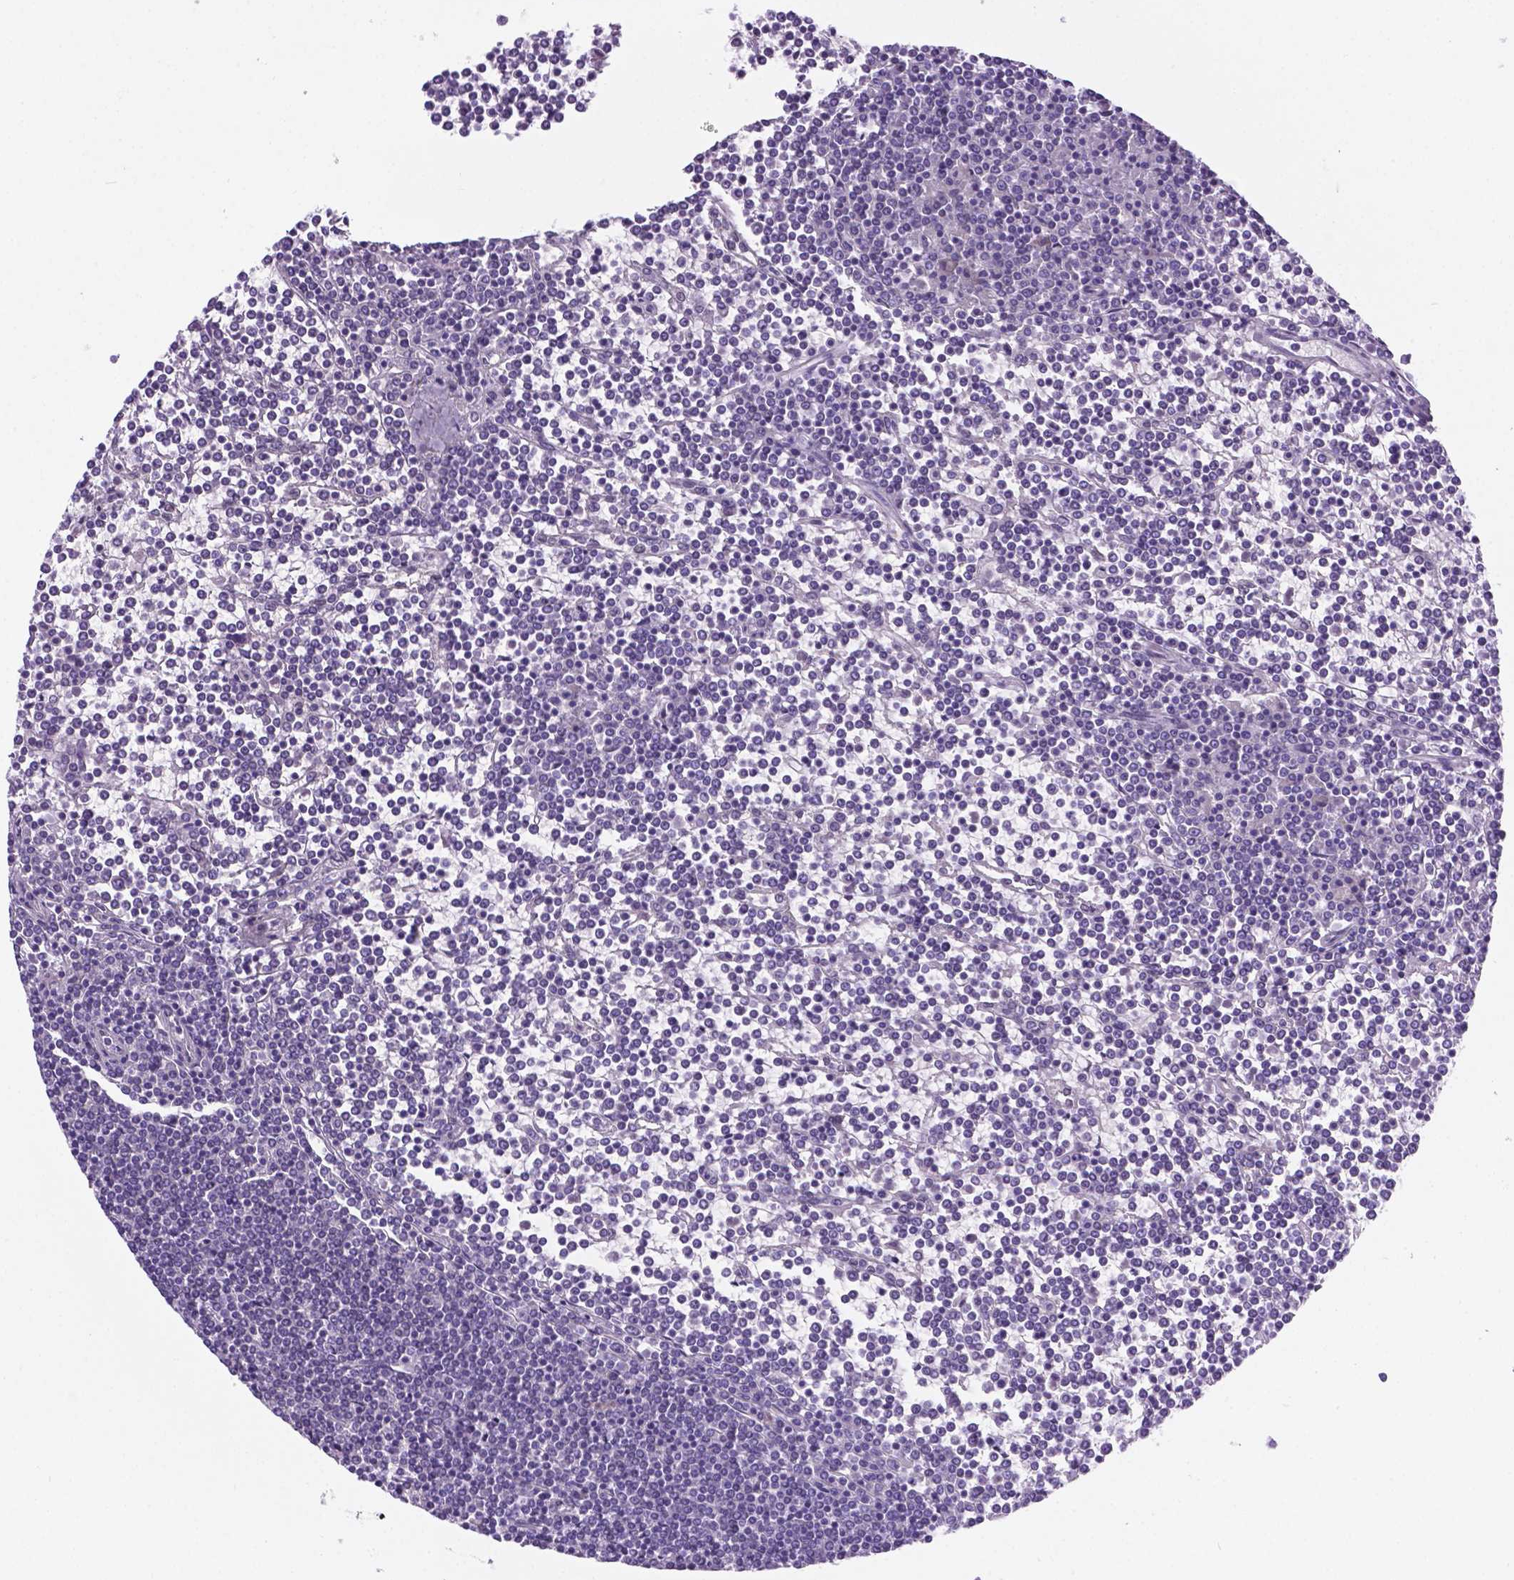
{"staining": {"intensity": "negative", "quantity": "none", "location": "none"}, "tissue": "lymphoma", "cell_type": "Tumor cells", "image_type": "cancer", "snomed": [{"axis": "morphology", "description": "Malignant lymphoma, non-Hodgkin's type, Low grade"}, {"axis": "topography", "description": "Spleen"}], "caption": "A photomicrograph of low-grade malignant lymphoma, non-Hodgkin's type stained for a protein demonstrates no brown staining in tumor cells.", "gene": "TMEM210", "patient": {"sex": "female", "age": 19}}